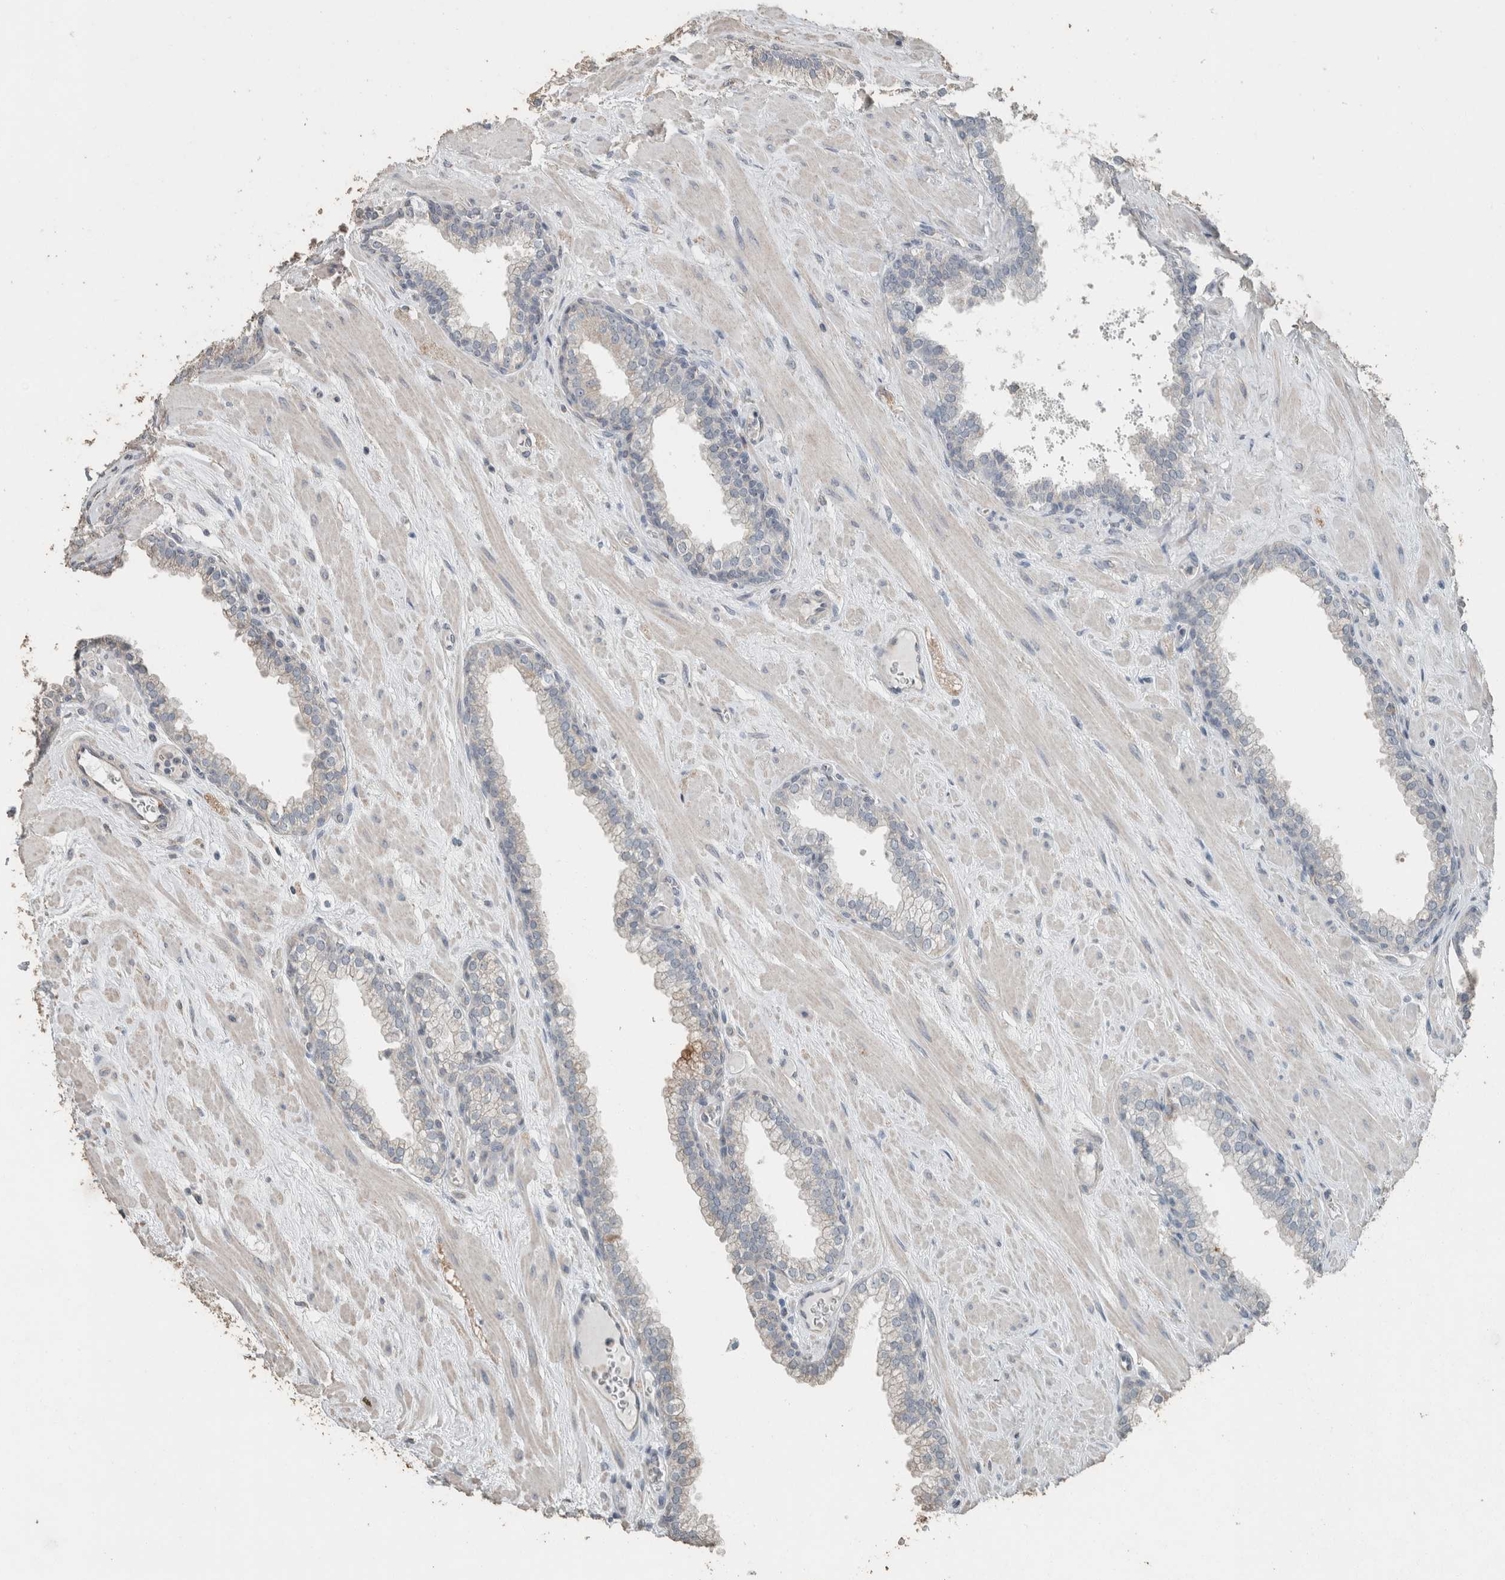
{"staining": {"intensity": "negative", "quantity": "none", "location": "none"}, "tissue": "prostate", "cell_type": "Glandular cells", "image_type": "normal", "snomed": [{"axis": "morphology", "description": "Normal tissue, NOS"}, {"axis": "morphology", "description": "Urothelial carcinoma, Low grade"}, {"axis": "topography", "description": "Urinary bladder"}, {"axis": "topography", "description": "Prostate"}], "caption": "Immunohistochemistry photomicrograph of unremarkable prostate stained for a protein (brown), which demonstrates no expression in glandular cells.", "gene": "ACVR2B", "patient": {"sex": "male", "age": 60}}